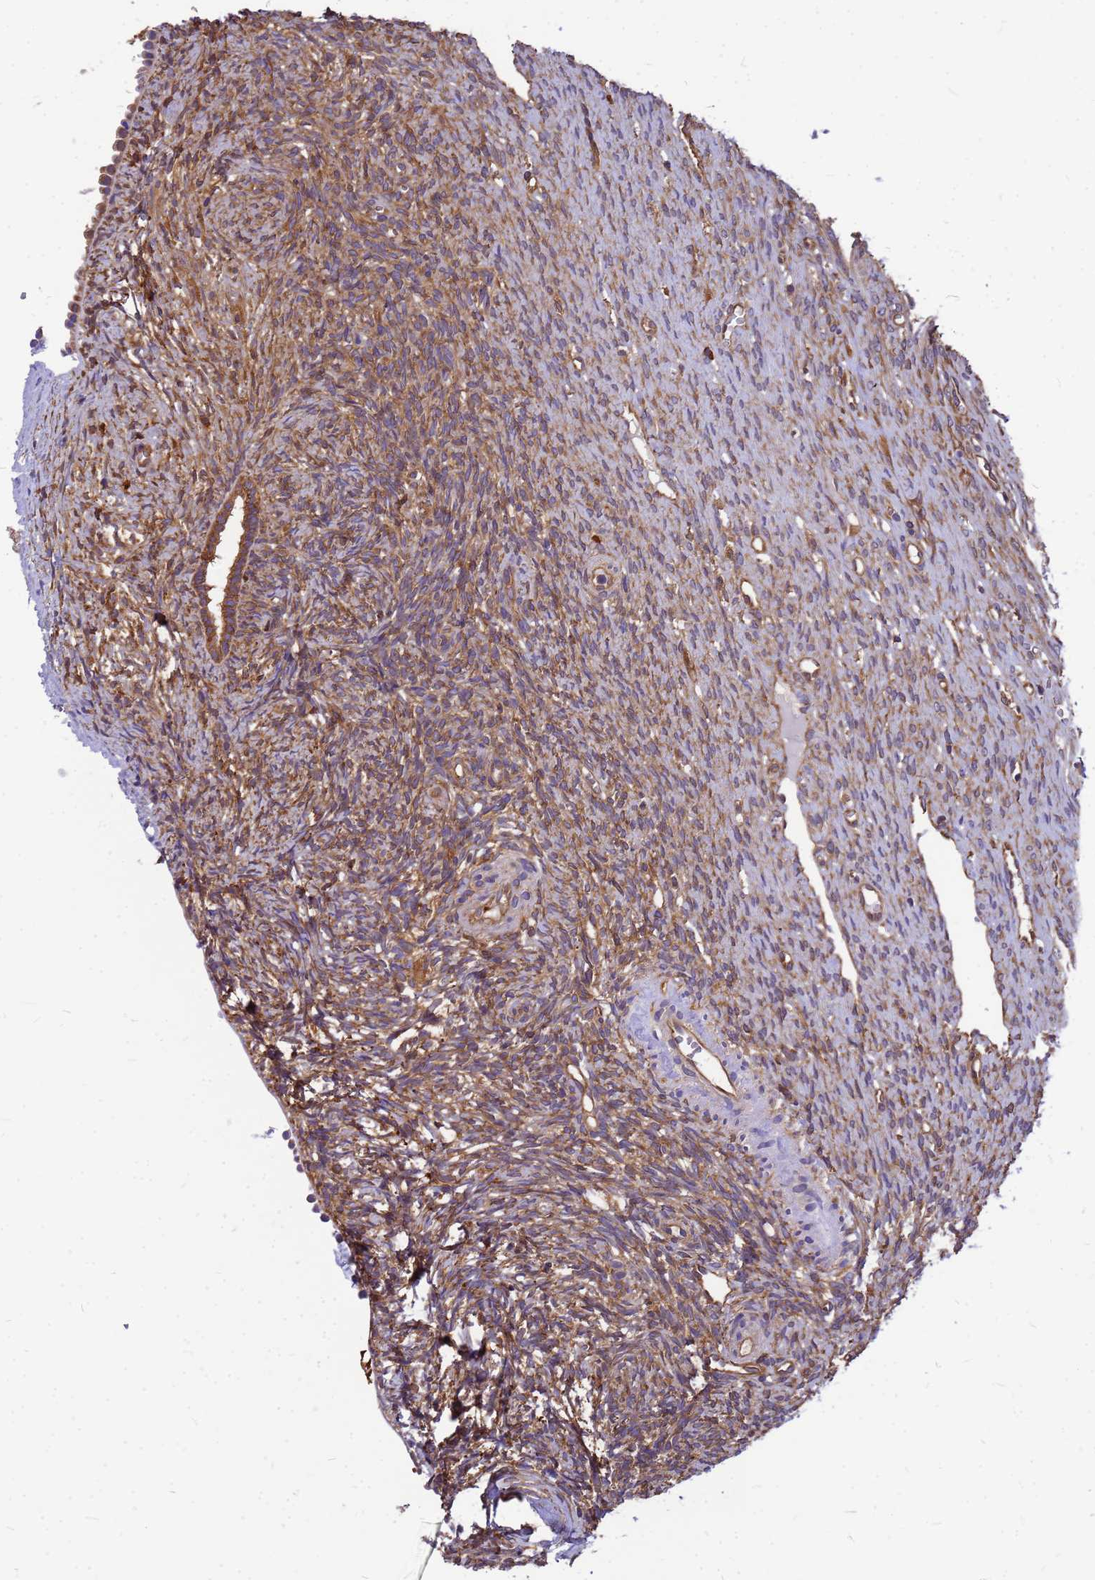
{"staining": {"intensity": "moderate", "quantity": "25%-75%", "location": "cytoplasmic/membranous"}, "tissue": "ovary", "cell_type": "Ovarian stroma cells", "image_type": "normal", "snomed": [{"axis": "morphology", "description": "Normal tissue, NOS"}, {"axis": "topography", "description": "Ovary"}], "caption": "This is an image of immunohistochemistry staining of unremarkable ovary, which shows moderate positivity in the cytoplasmic/membranous of ovarian stroma cells.", "gene": "GID4", "patient": {"sex": "female", "age": 51}}